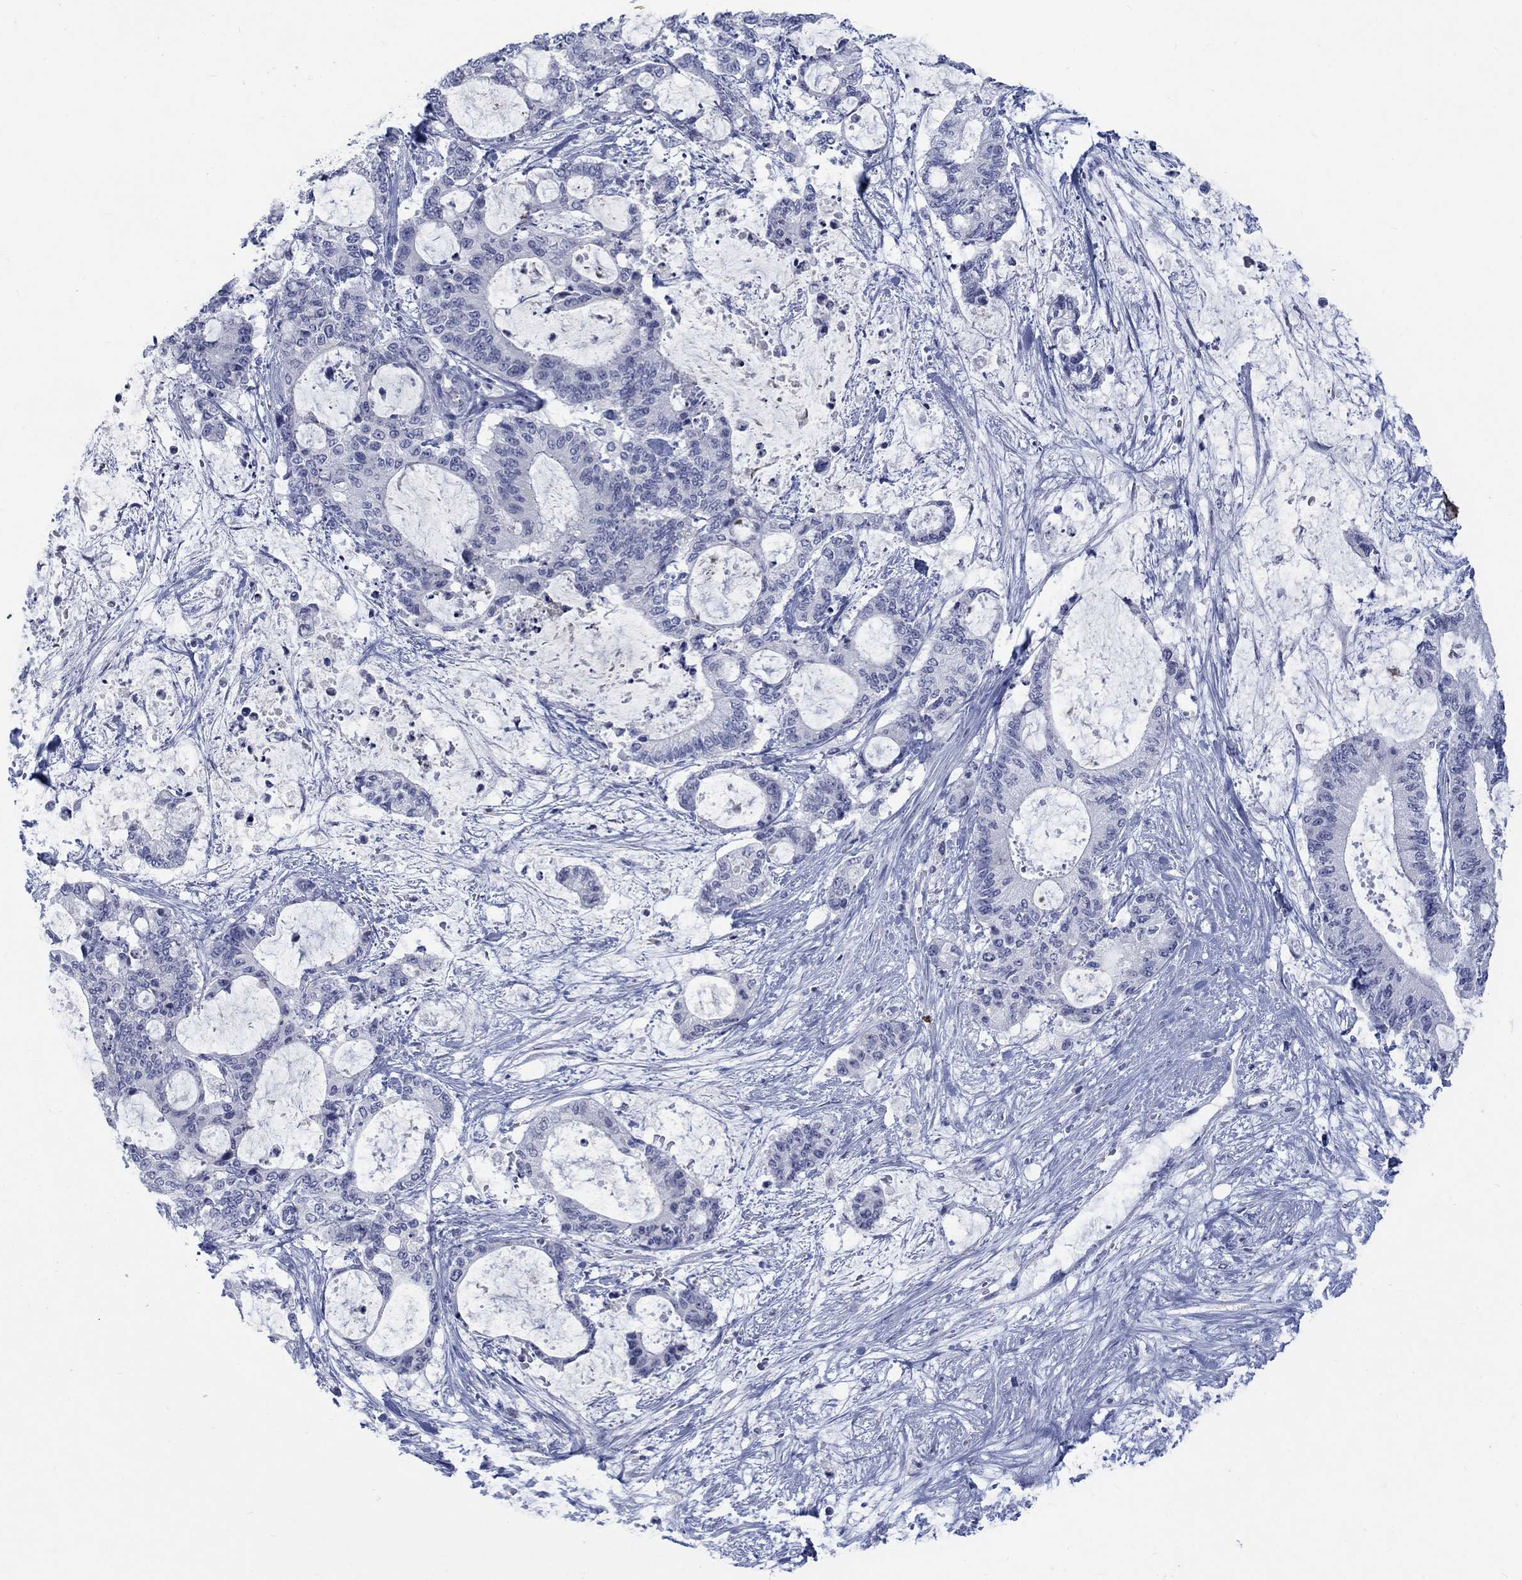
{"staining": {"intensity": "negative", "quantity": "none", "location": "none"}, "tissue": "liver cancer", "cell_type": "Tumor cells", "image_type": "cancer", "snomed": [{"axis": "morphology", "description": "Normal tissue, NOS"}, {"axis": "morphology", "description": "Cholangiocarcinoma"}, {"axis": "topography", "description": "Liver"}, {"axis": "topography", "description": "Peripheral nerve tissue"}], "caption": "Liver cancer (cholangiocarcinoma) was stained to show a protein in brown. There is no significant staining in tumor cells.", "gene": "RFTN2", "patient": {"sex": "female", "age": 73}}